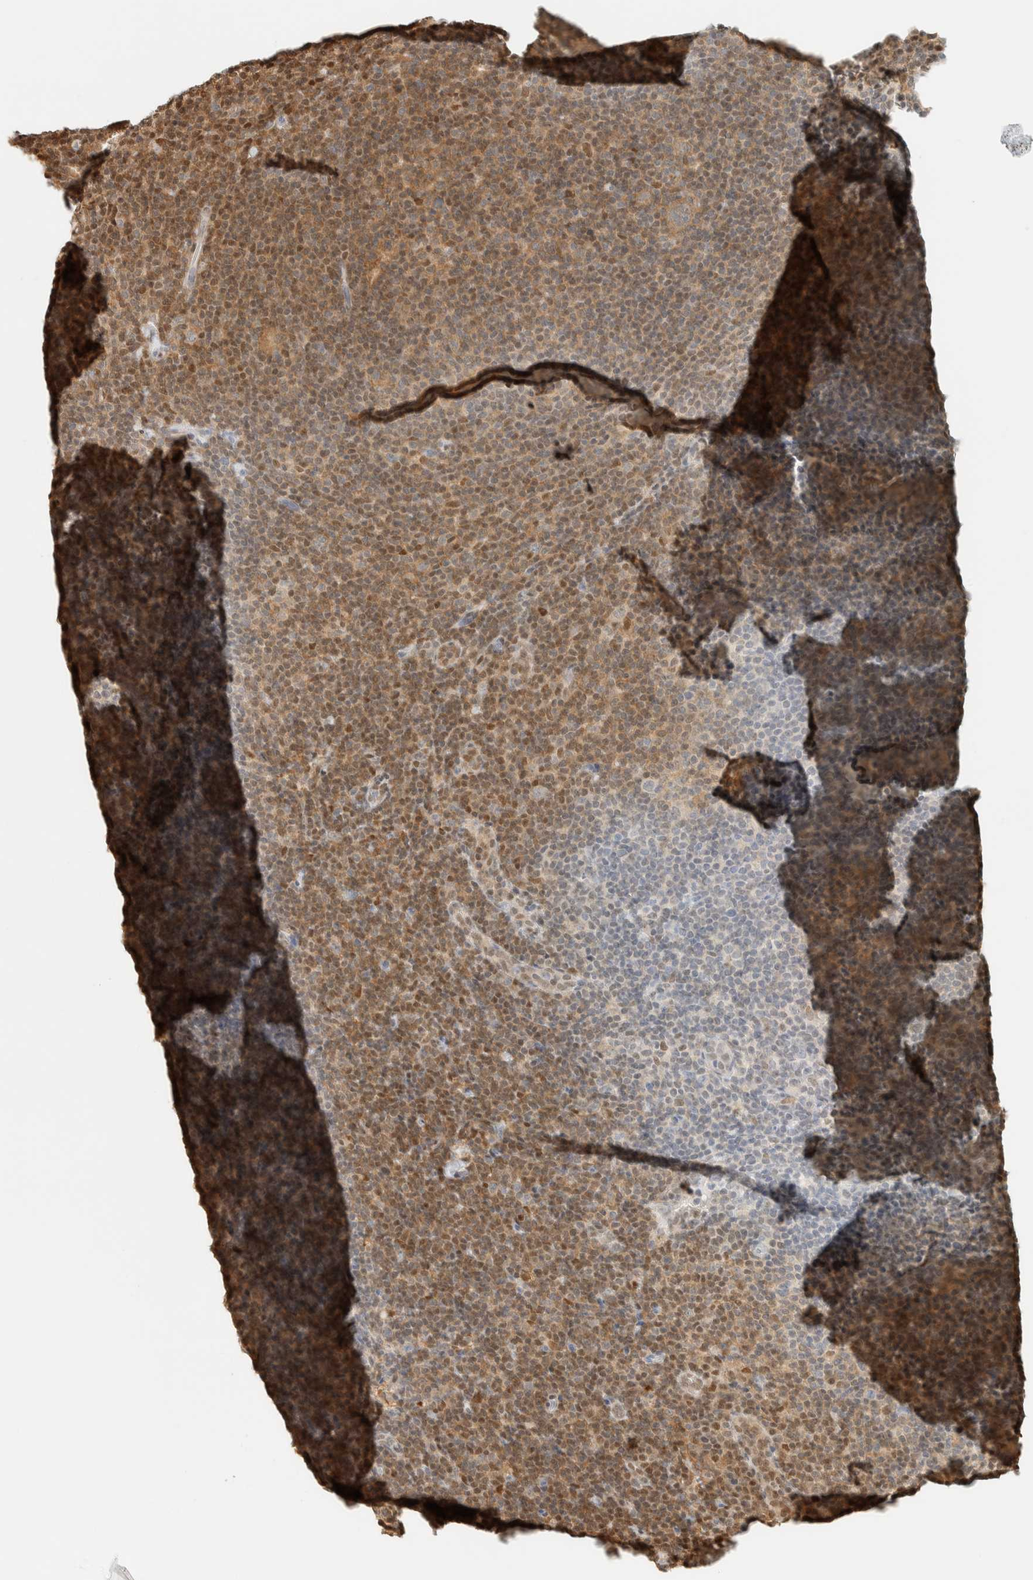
{"staining": {"intensity": "weak", "quantity": "25%-75%", "location": "cytoplasmic/membranous"}, "tissue": "lymphoma", "cell_type": "Tumor cells", "image_type": "cancer", "snomed": [{"axis": "morphology", "description": "Hodgkin's disease, NOS"}, {"axis": "topography", "description": "Lymph node"}], "caption": "Tumor cells show low levels of weak cytoplasmic/membranous staining in approximately 25%-75% of cells in lymphoma. The staining was performed using DAB to visualize the protein expression in brown, while the nuclei were stained in blue with hematoxylin (Magnification: 20x).", "gene": "ZBTB37", "patient": {"sex": "female", "age": 57}}